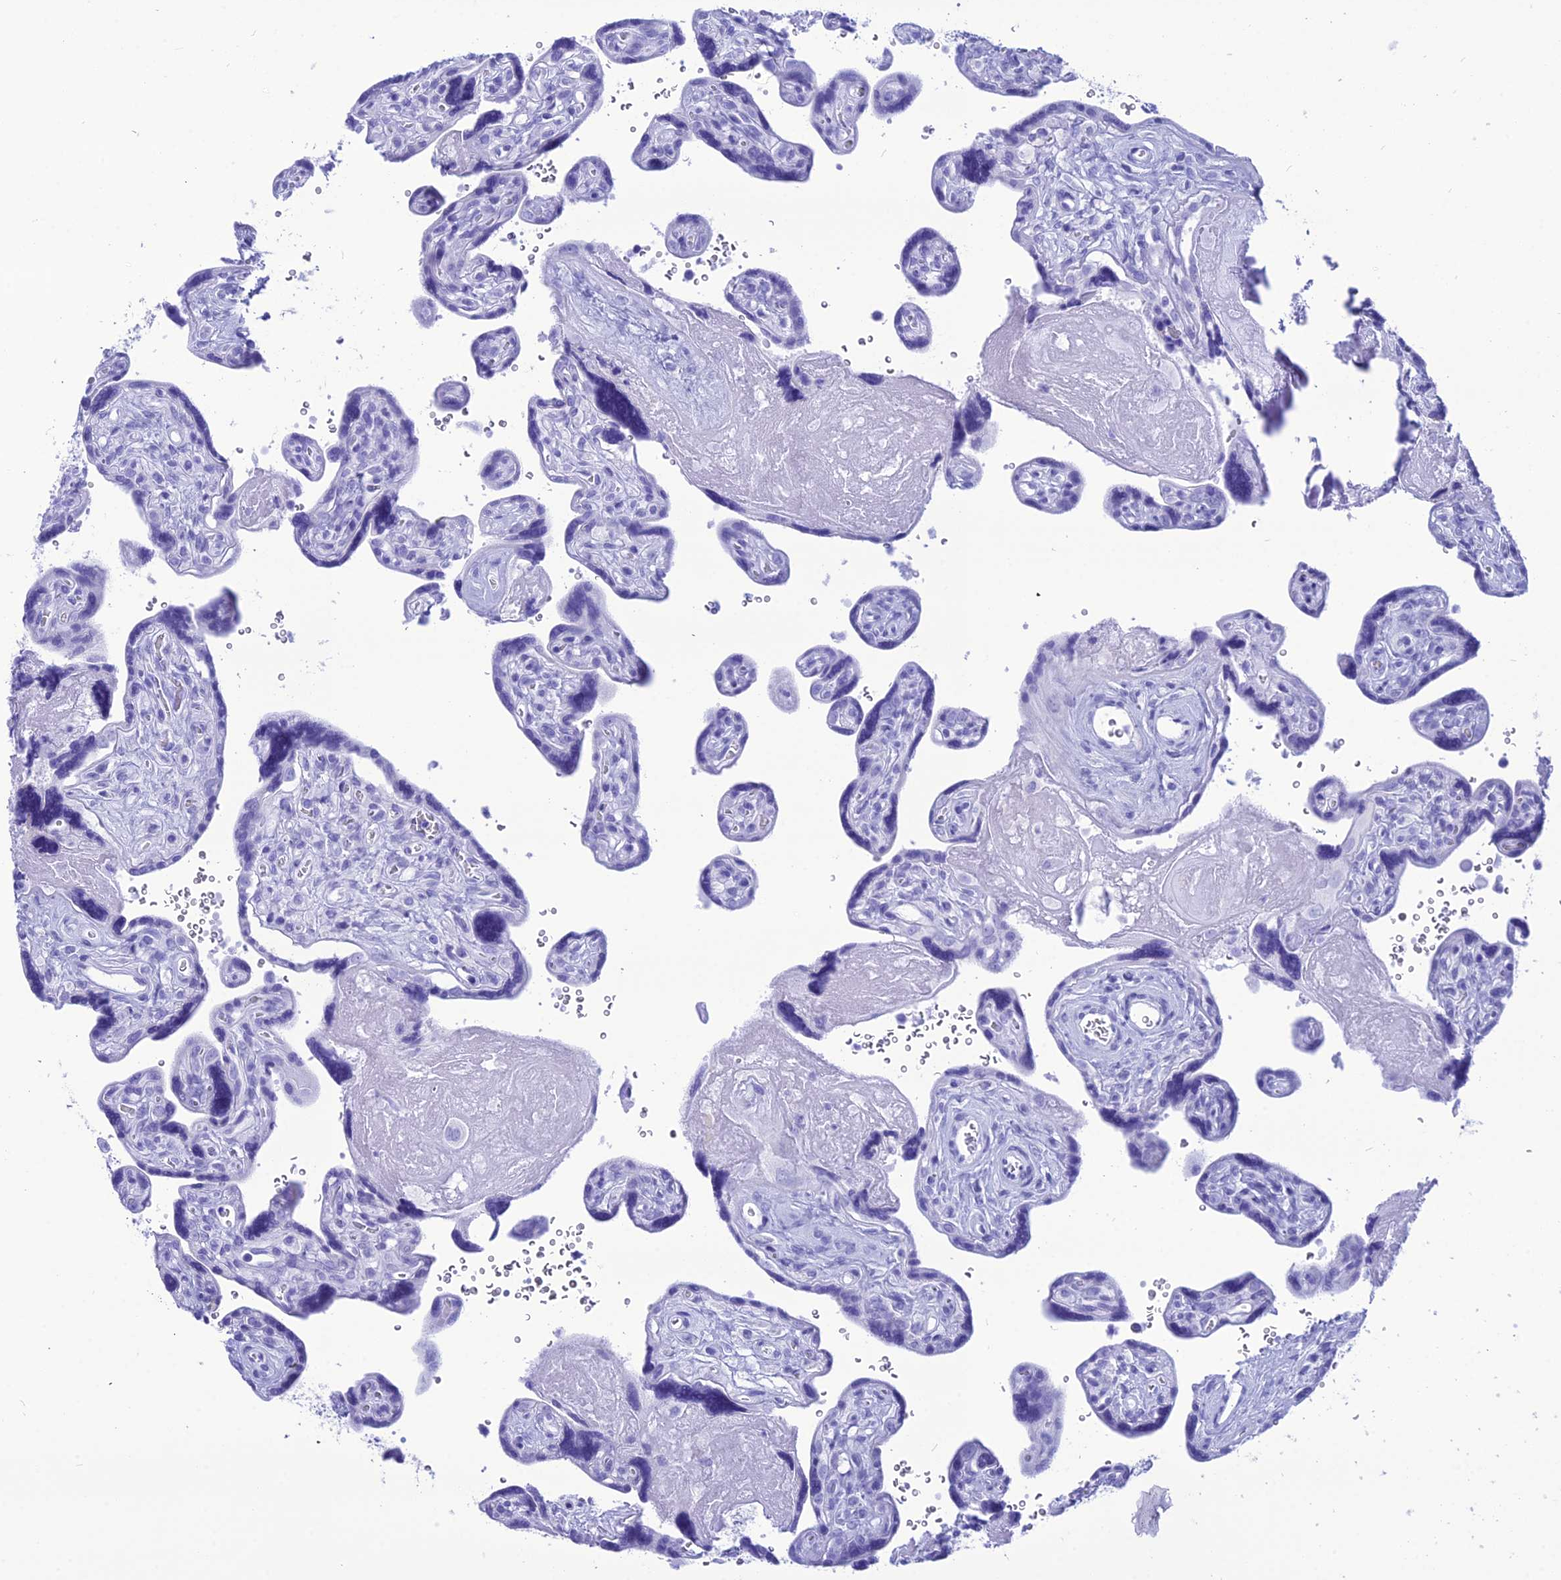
{"staining": {"intensity": "negative", "quantity": "none", "location": "none"}, "tissue": "placenta", "cell_type": "Trophoblastic cells", "image_type": "normal", "snomed": [{"axis": "morphology", "description": "Normal tissue, NOS"}, {"axis": "topography", "description": "Placenta"}], "caption": "IHC of normal placenta reveals no staining in trophoblastic cells. (IHC, brightfield microscopy, high magnification).", "gene": "PNMA5", "patient": {"sex": "female", "age": 39}}